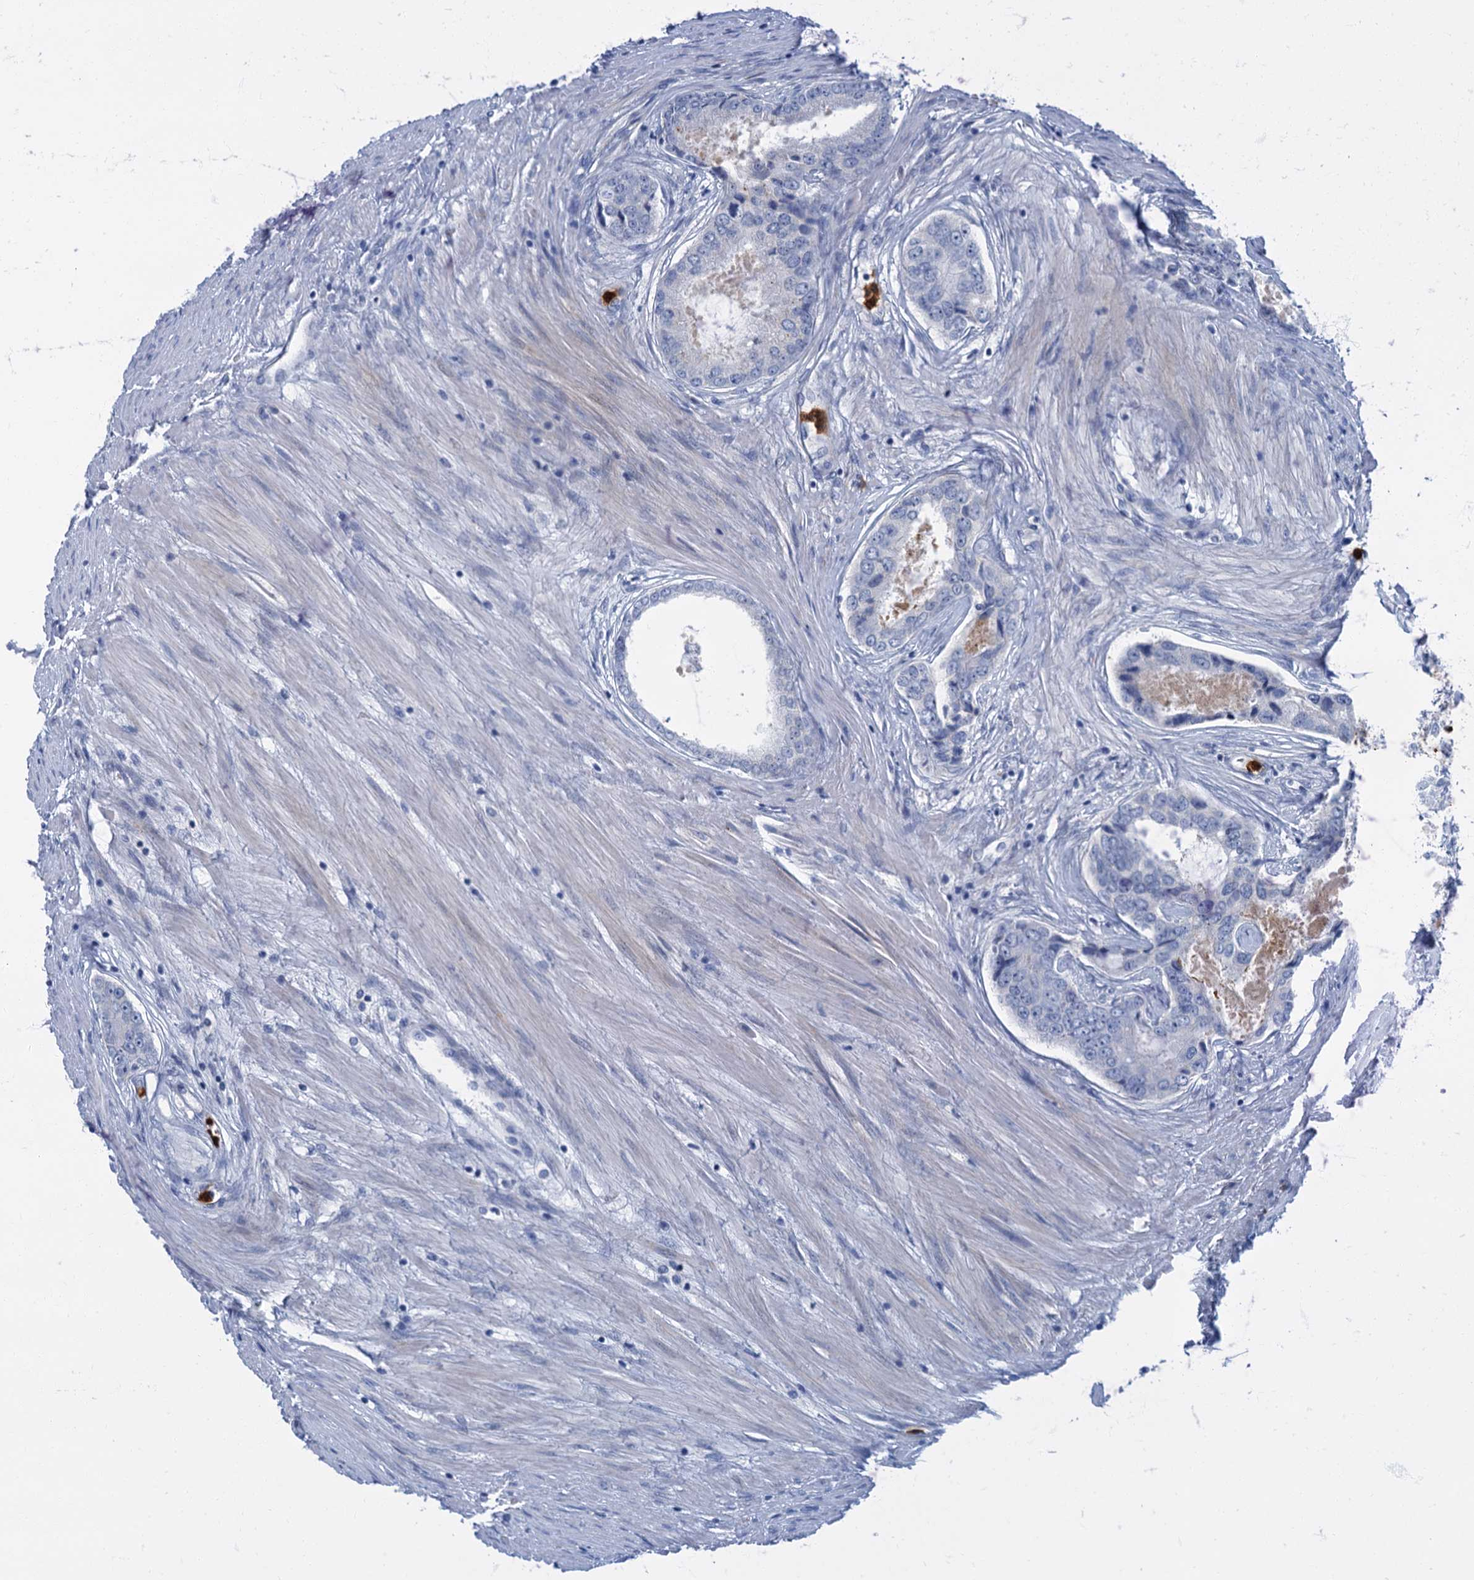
{"staining": {"intensity": "negative", "quantity": "none", "location": "none"}, "tissue": "prostate cancer", "cell_type": "Tumor cells", "image_type": "cancer", "snomed": [{"axis": "morphology", "description": "Adenocarcinoma, Low grade"}, {"axis": "topography", "description": "Prostate"}], "caption": "DAB immunohistochemical staining of prostate cancer (low-grade adenocarcinoma) reveals no significant expression in tumor cells.", "gene": "ANKDD1A", "patient": {"sex": "male", "age": 68}}